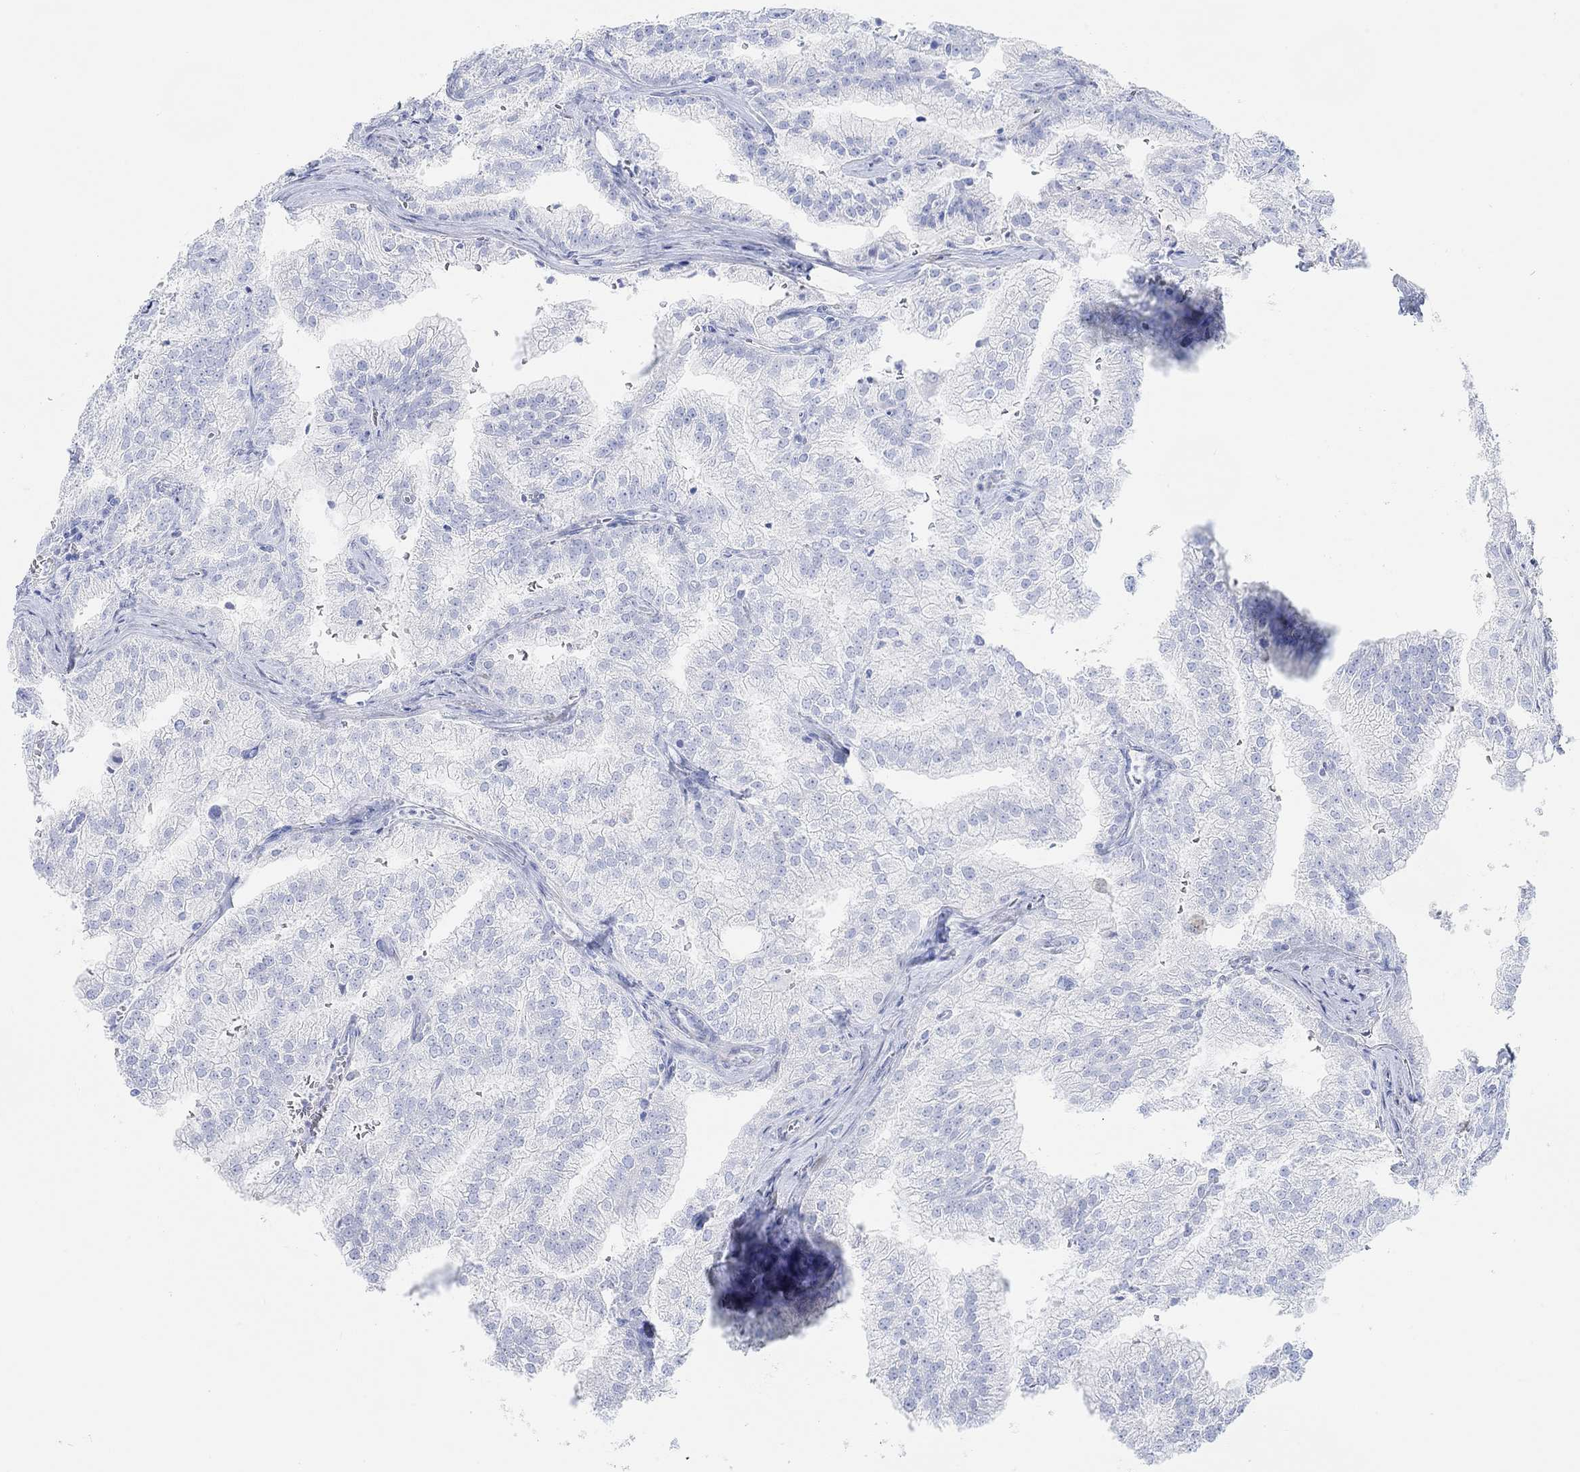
{"staining": {"intensity": "negative", "quantity": "none", "location": "none"}, "tissue": "prostate cancer", "cell_type": "Tumor cells", "image_type": "cancer", "snomed": [{"axis": "morphology", "description": "Adenocarcinoma, NOS"}, {"axis": "topography", "description": "Prostate"}], "caption": "There is no significant staining in tumor cells of prostate adenocarcinoma.", "gene": "ANKRD33", "patient": {"sex": "male", "age": 70}}